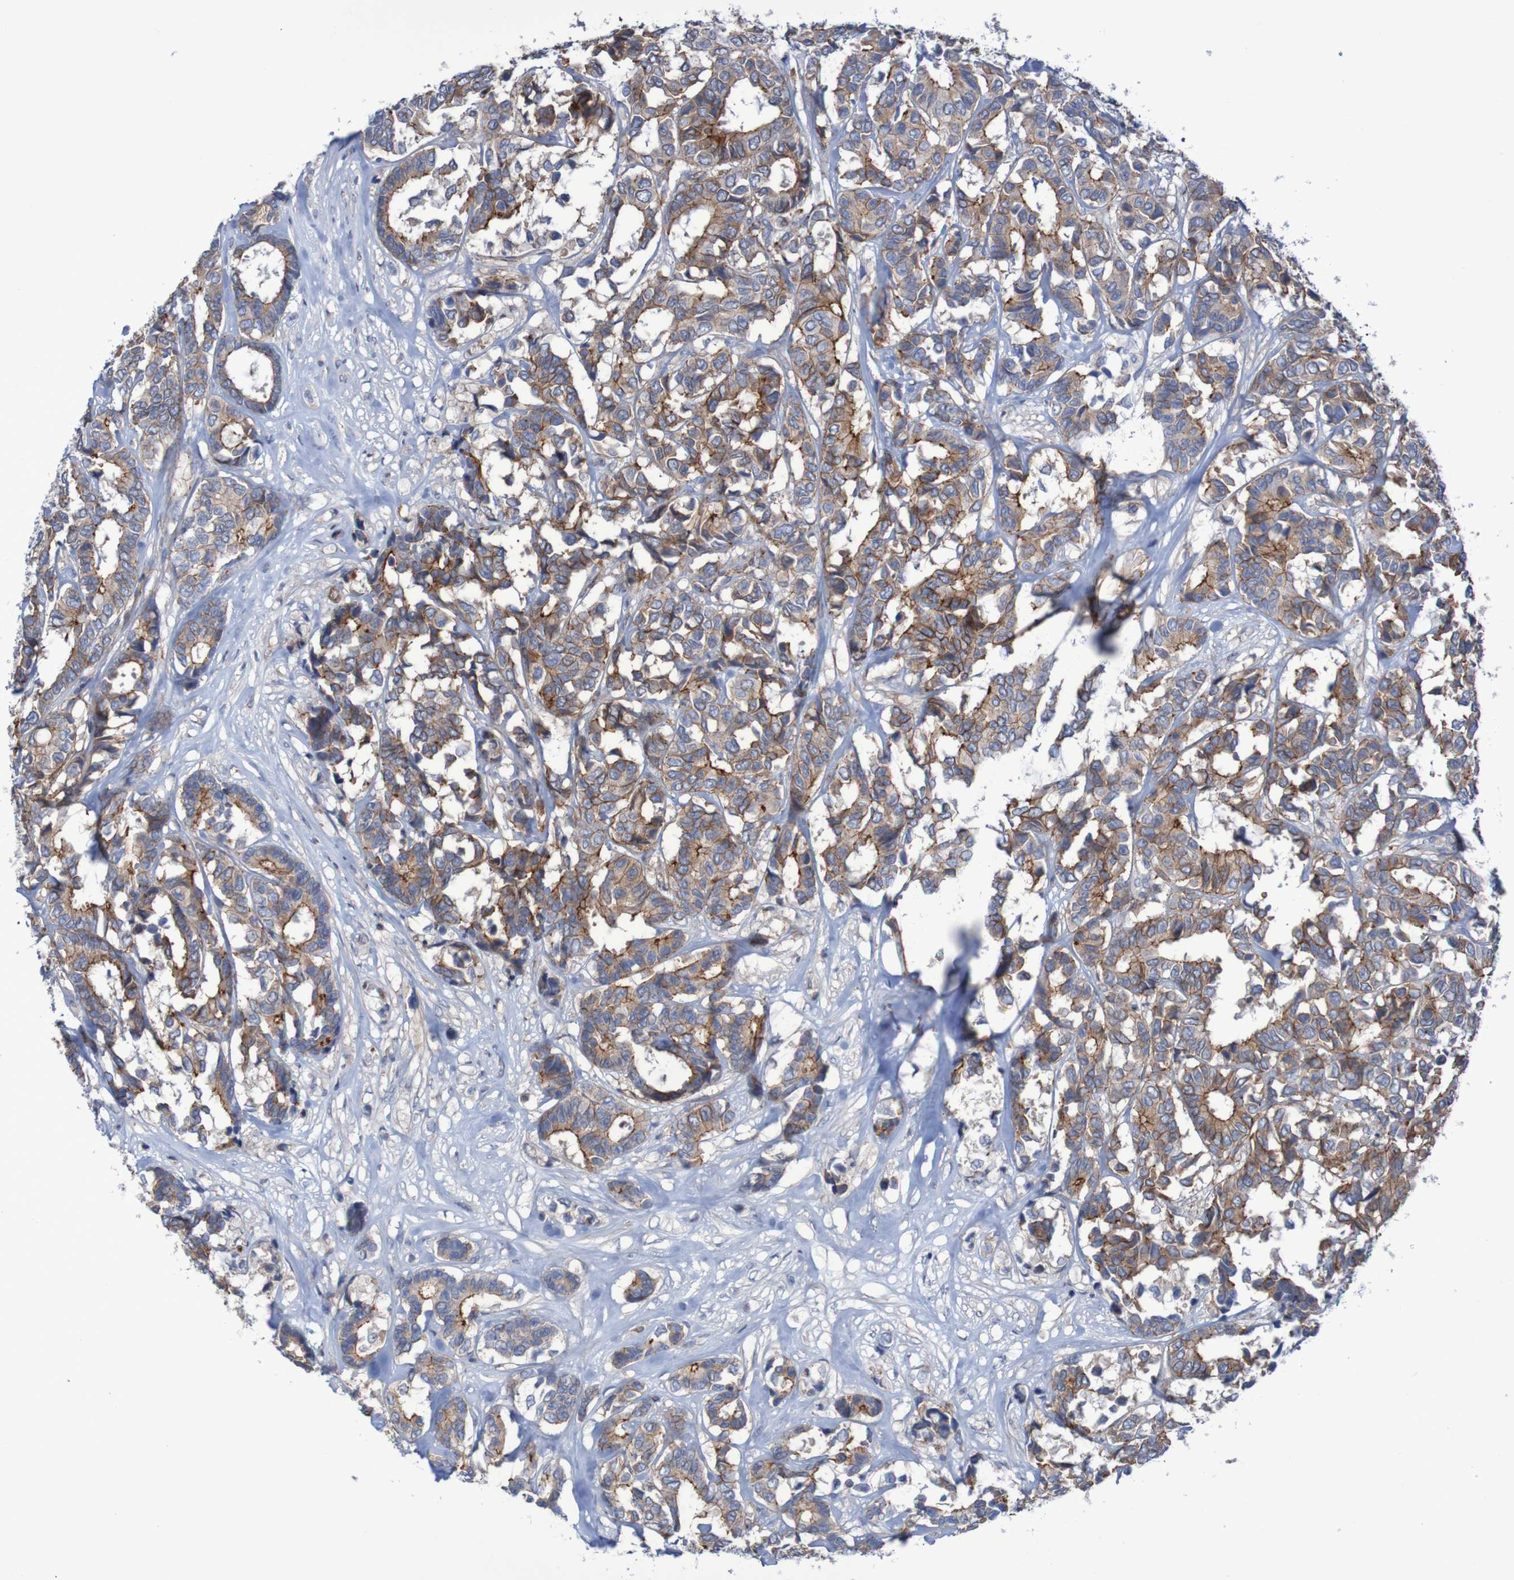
{"staining": {"intensity": "moderate", "quantity": ">75%", "location": "cytoplasmic/membranous"}, "tissue": "breast cancer", "cell_type": "Tumor cells", "image_type": "cancer", "snomed": [{"axis": "morphology", "description": "Duct carcinoma"}, {"axis": "topography", "description": "Breast"}], "caption": "Protein staining of breast cancer (infiltrating ductal carcinoma) tissue displays moderate cytoplasmic/membranous staining in approximately >75% of tumor cells.", "gene": "NECTIN2", "patient": {"sex": "female", "age": 87}}